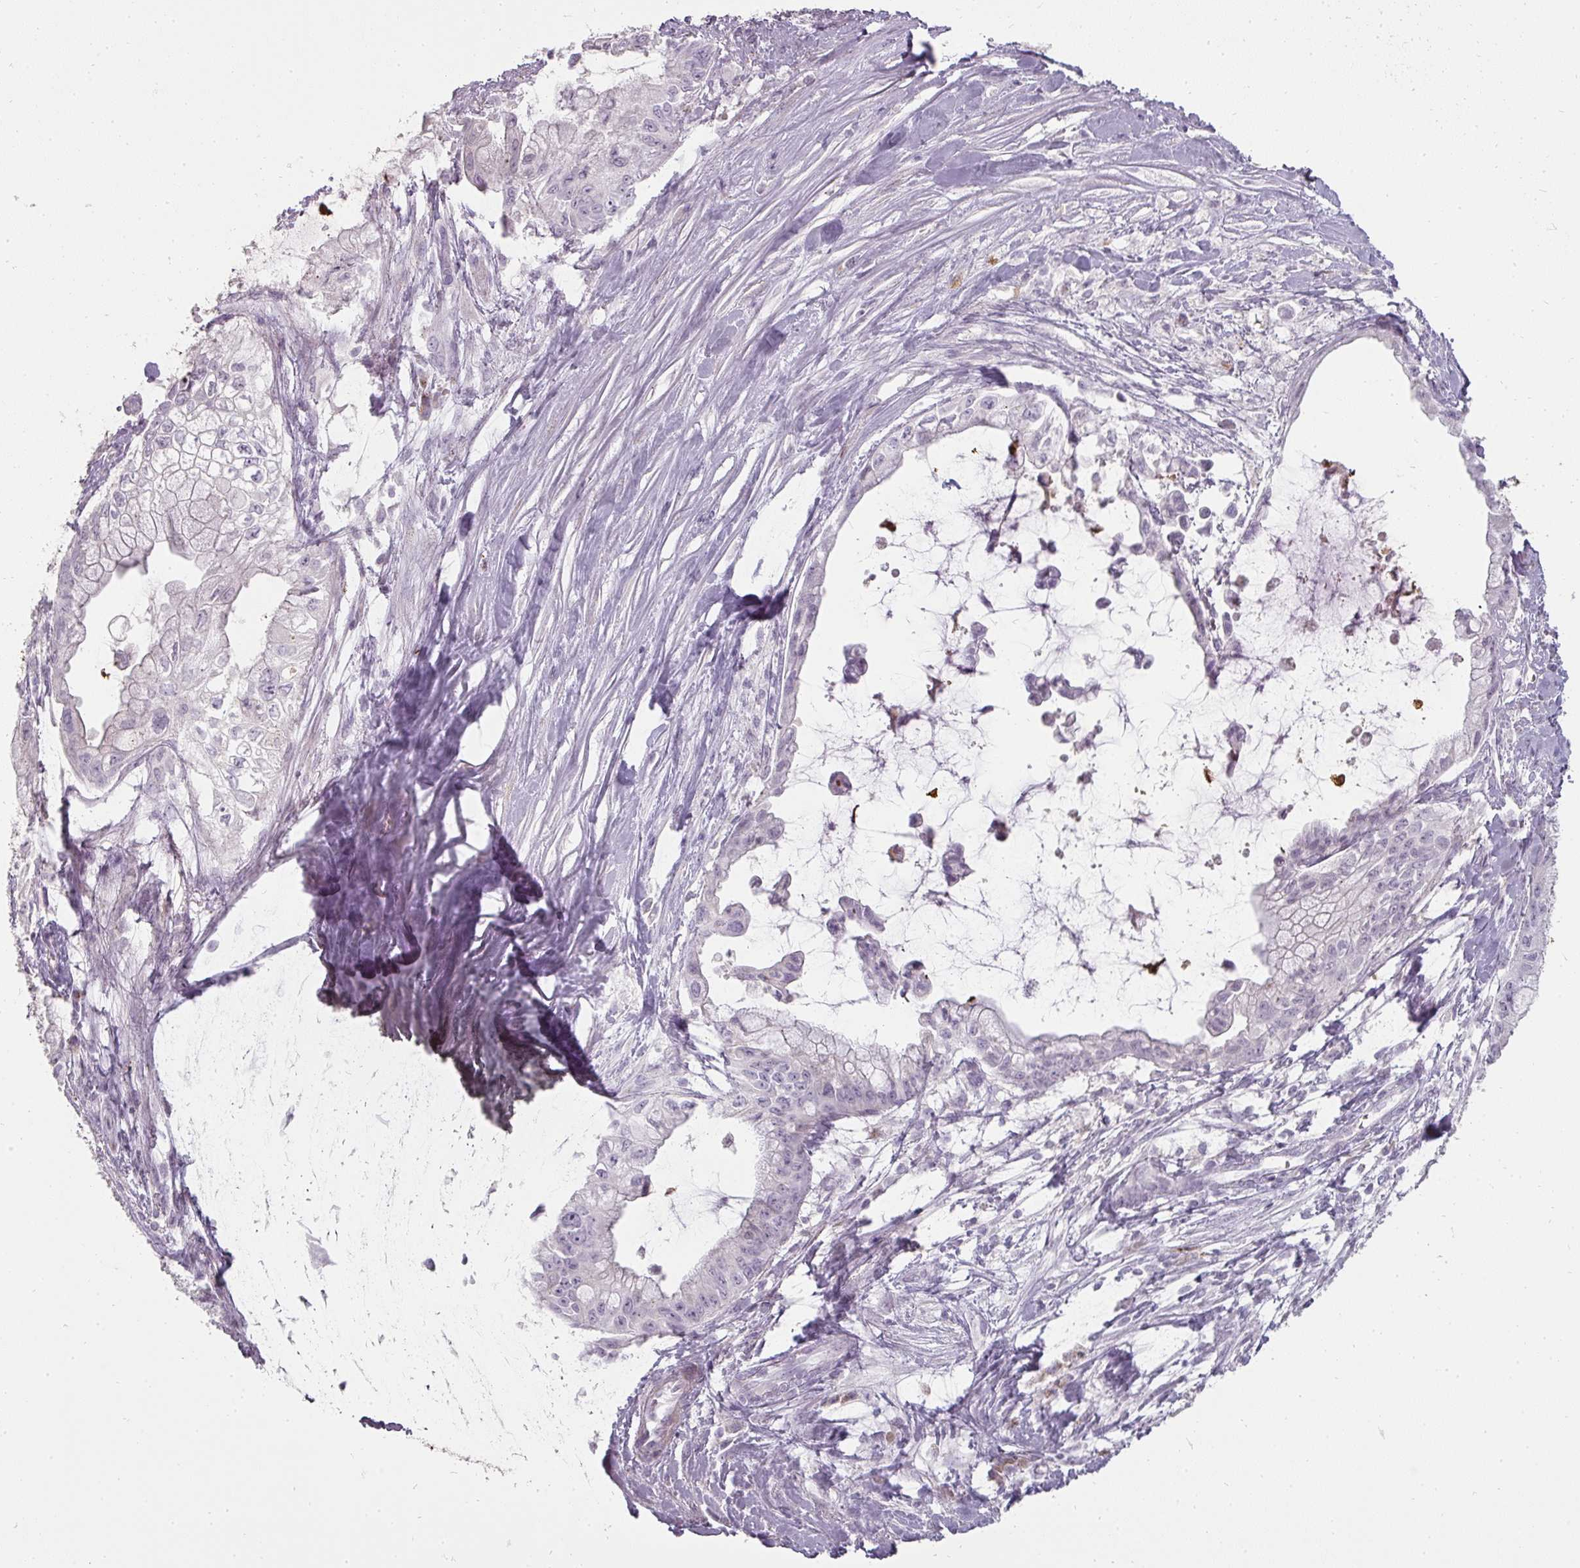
{"staining": {"intensity": "negative", "quantity": "none", "location": "none"}, "tissue": "pancreatic cancer", "cell_type": "Tumor cells", "image_type": "cancer", "snomed": [{"axis": "morphology", "description": "Adenocarcinoma, NOS"}, {"axis": "topography", "description": "Pancreas"}], "caption": "The image displays no staining of tumor cells in adenocarcinoma (pancreatic).", "gene": "BIK", "patient": {"sex": "male", "age": 48}}